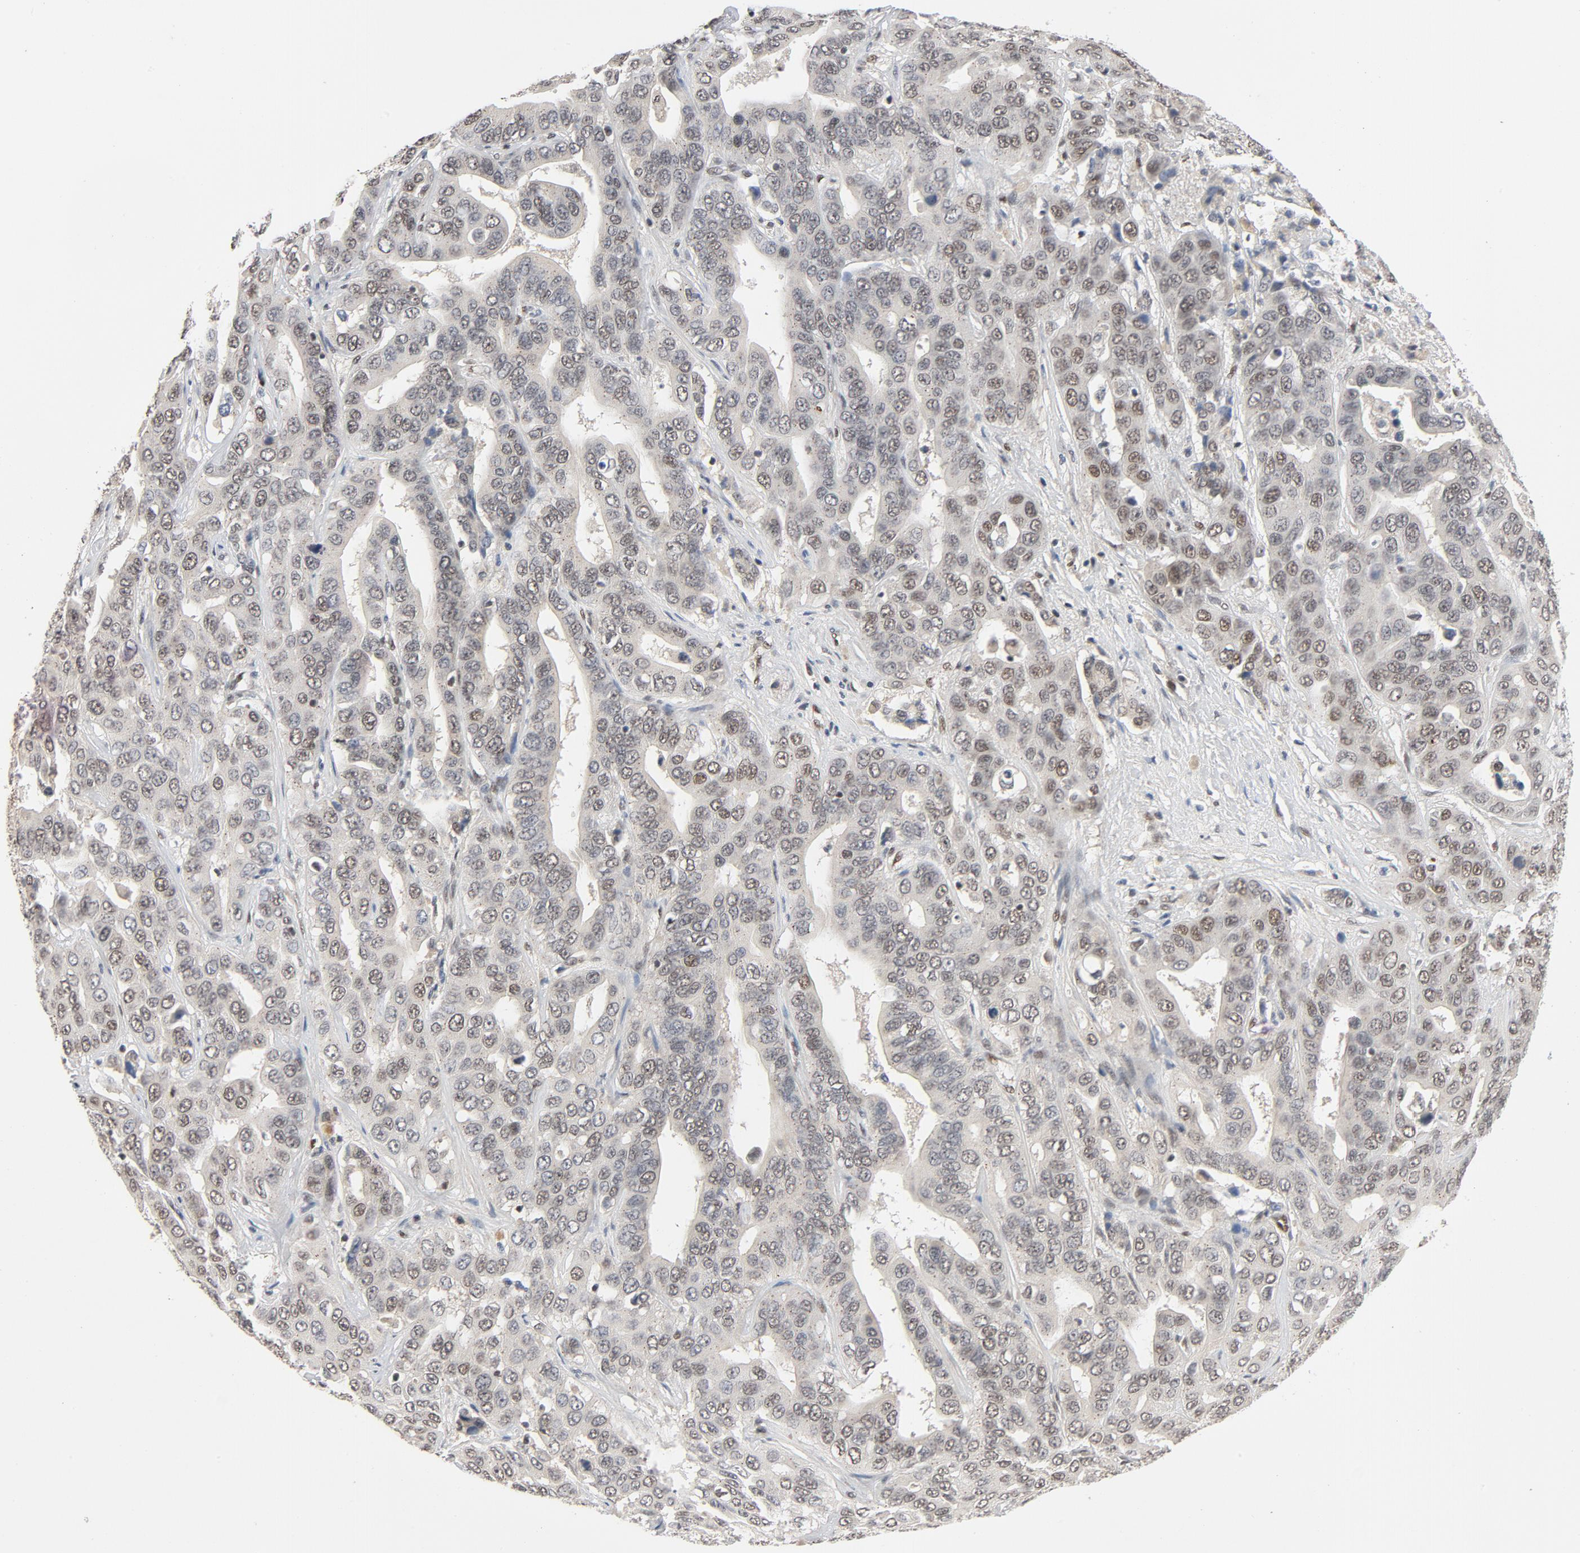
{"staining": {"intensity": "weak", "quantity": ">75%", "location": "nuclear"}, "tissue": "liver cancer", "cell_type": "Tumor cells", "image_type": "cancer", "snomed": [{"axis": "morphology", "description": "Cholangiocarcinoma"}, {"axis": "topography", "description": "Liver"}], "caption": "Immunohistochemical staining of liver cancer displays weak nuclear protein positivity in approximately >75% of tumor cells. Immunohistochemistry (ihc) stains the protein of interest in brown and the nuclei are stained blue.", "gene": "SMARCD1", "patient": {"sex": "female", "age": 52}}